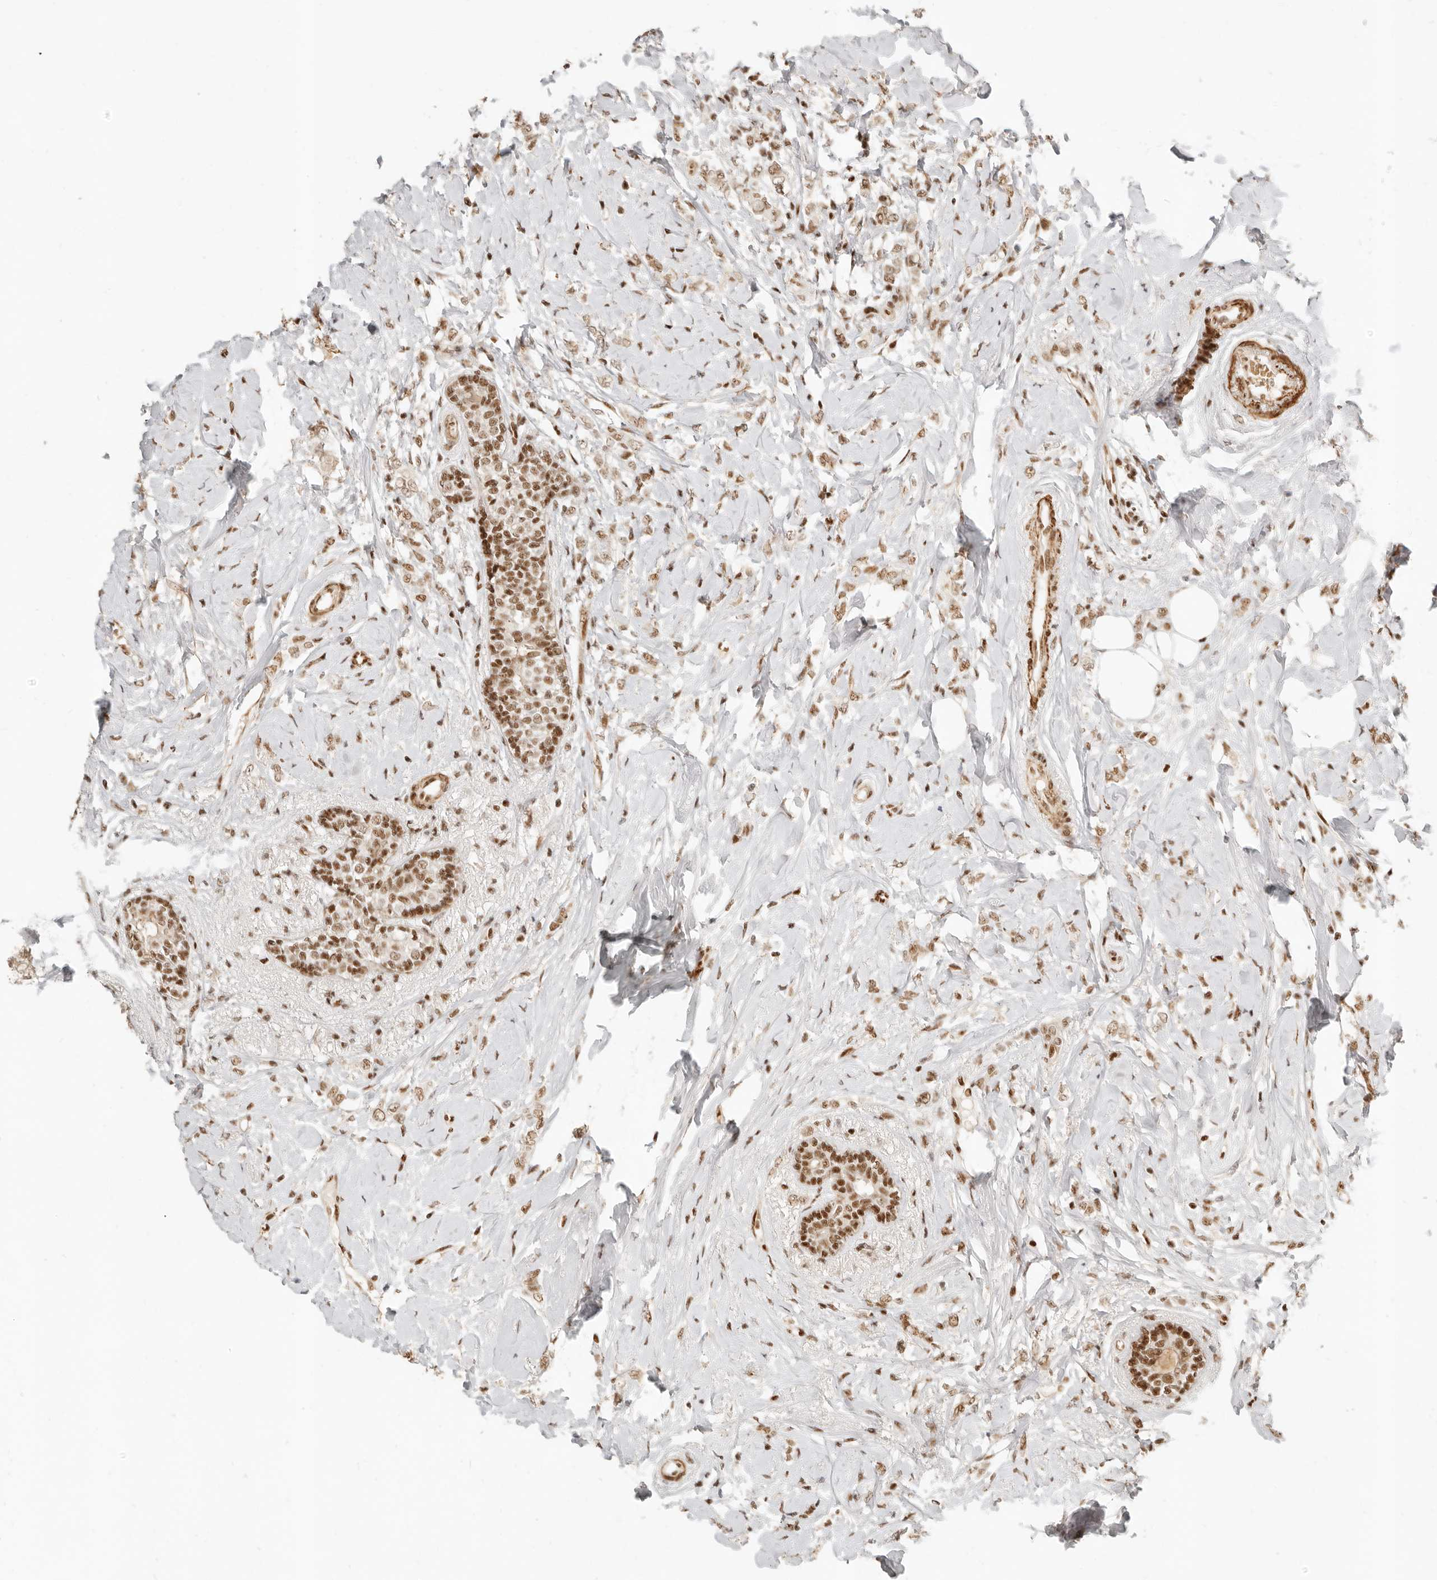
{"staining": {"intensity": "moderate", "quantity": ">75%", "location": "nuclear"}, "tissue": "breast cancer", "cell_type": "Tumor cells", "image_type": "cancer", "snomed": [{"axis": "morphology", "description": "Normal tissue, NOS"}, {"axis": "morphology", "description": "Lobular carcinoma"}, {"axis": "topography", "description": "Breast"}], "caption": "Breast cancer (lobular carcinoma) tissue demonstrates moderate nuclear expression in approximately >75% of tumor cells, visualized by immunohistochemistry.", "gene": "GABPA", "patient": {"sex": "female", "age": 47}}